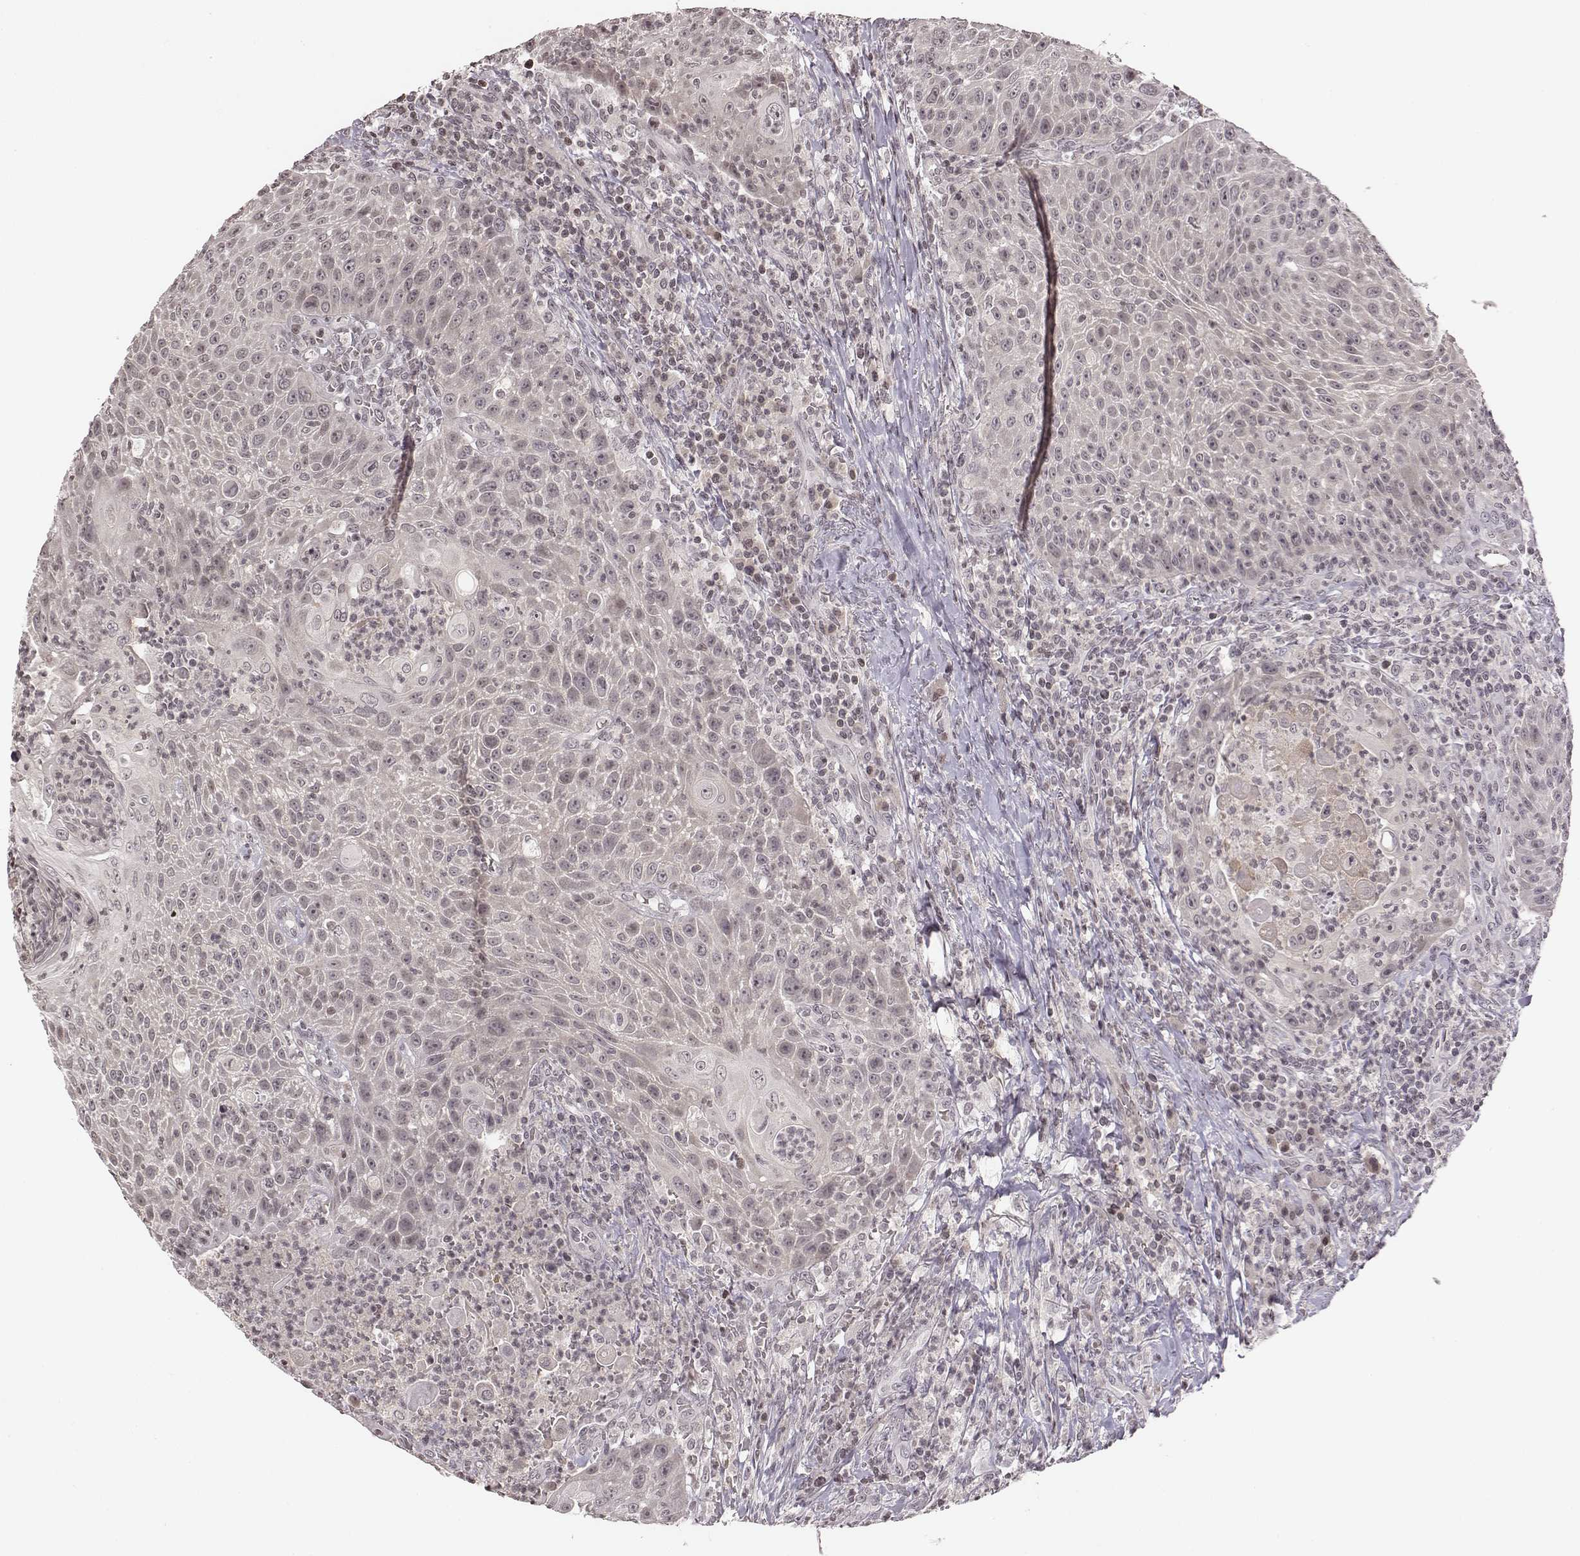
{"staining": {"intensity": "negative", "quantity": "none", "location": "none"}, "tissue": "head and neck cancer", "cell_type": "Tumor cells", "image_type": "cancer", "snomed": [{"axis": "morphology", "description": "Squamous cell carcinoma, NOS"}, {"axis": "topography", "description": "Head-Neck"}], "caption": "Head and neck cancer (squamous cell carcinoma) stained for a protein using IHC demonstrates no expression tumor cells.", "gene": "GRM4", "patient": {"sex": "male", "age": 69}}